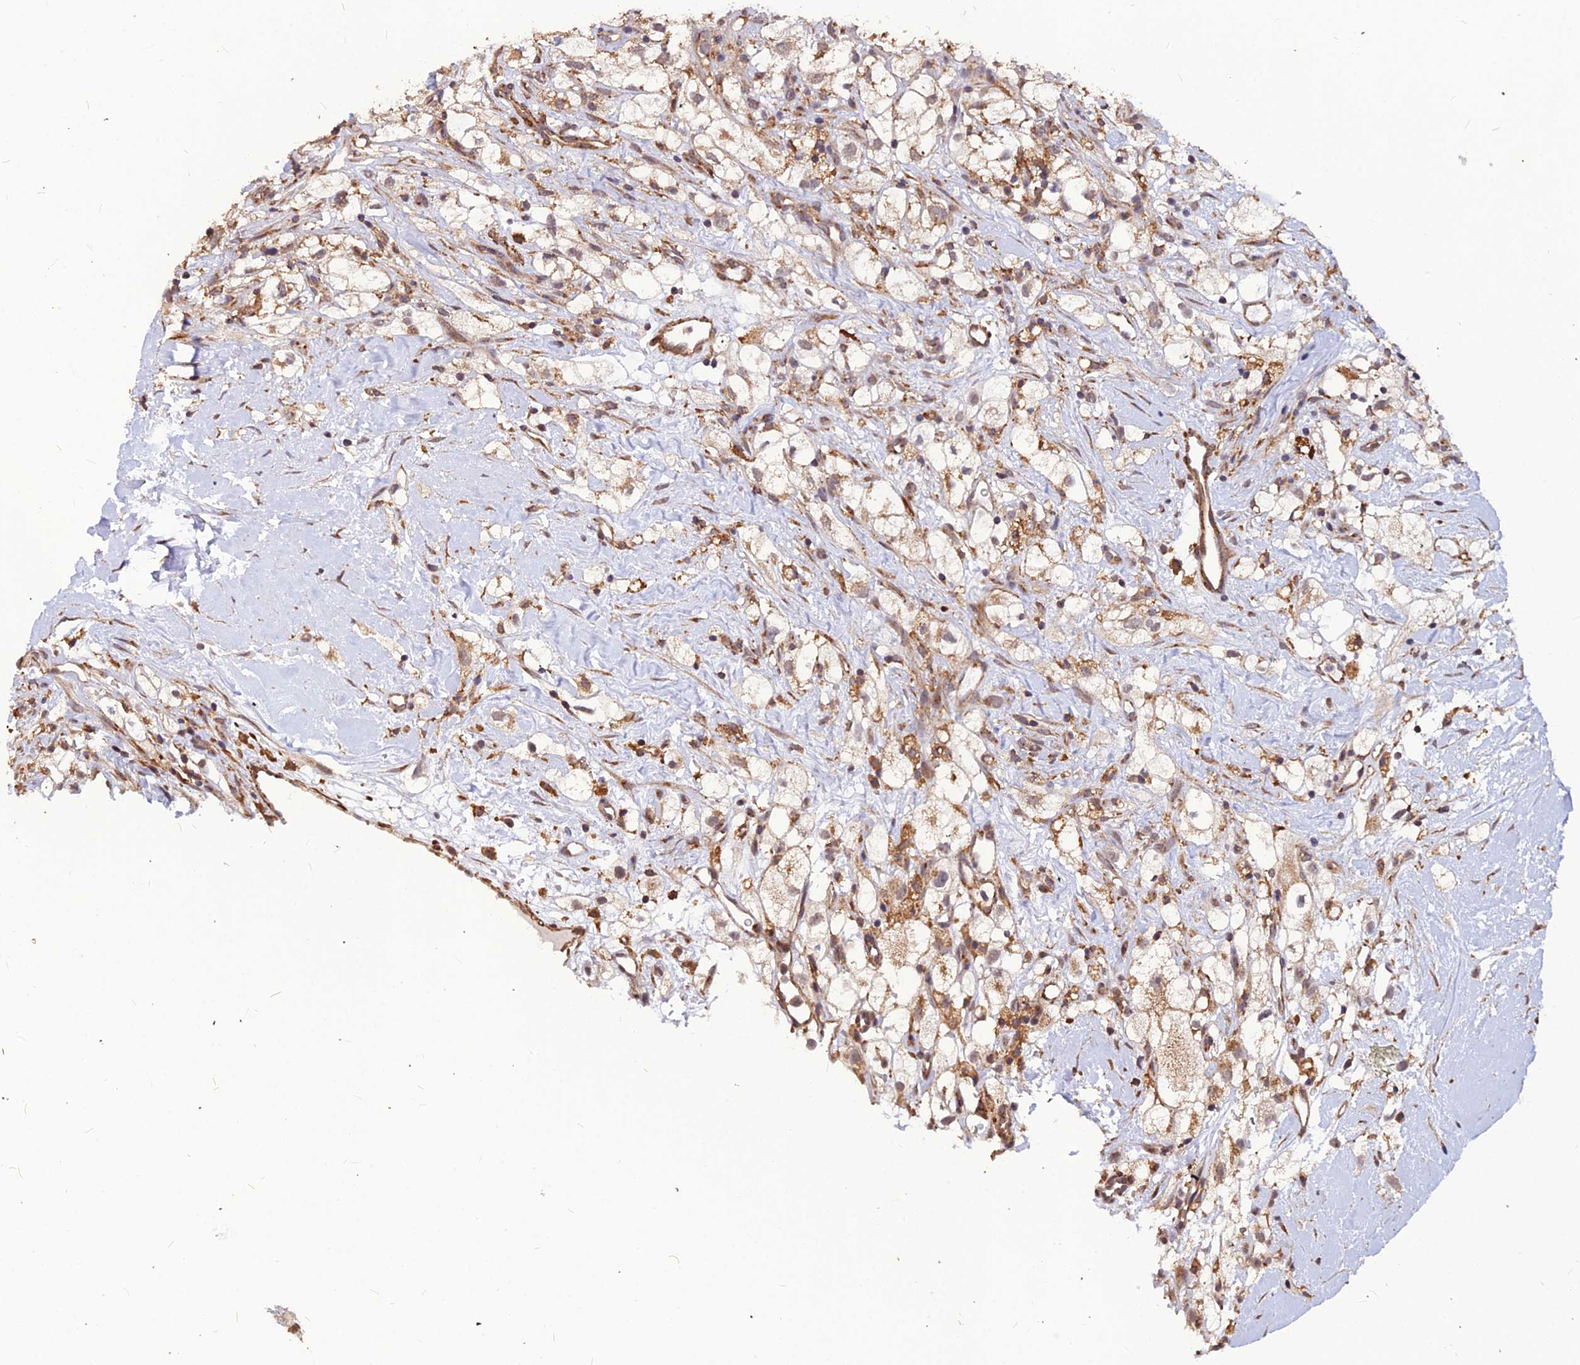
{"staining": {"intensity": "moderate", "quantity": ">75%", "location": "cytoplasmic/membranous"}, "tissue": "renal cancer", "cell_type": "Tumor cells", "image_type": "cancer", "snomed": [{"axis": "morphology", "description": "Adenocarcinoma, NOS"}, {"axis": "topography", "description": "Kidney"}], "caption": "Renal cancer stained for a protein (brown) demonstrates moderate cytoplasmic/membranous positive staining in approximately >75% of tumor cells.", "gene": "LEKR1", "patient": {"sex": "male", "age": 59}}